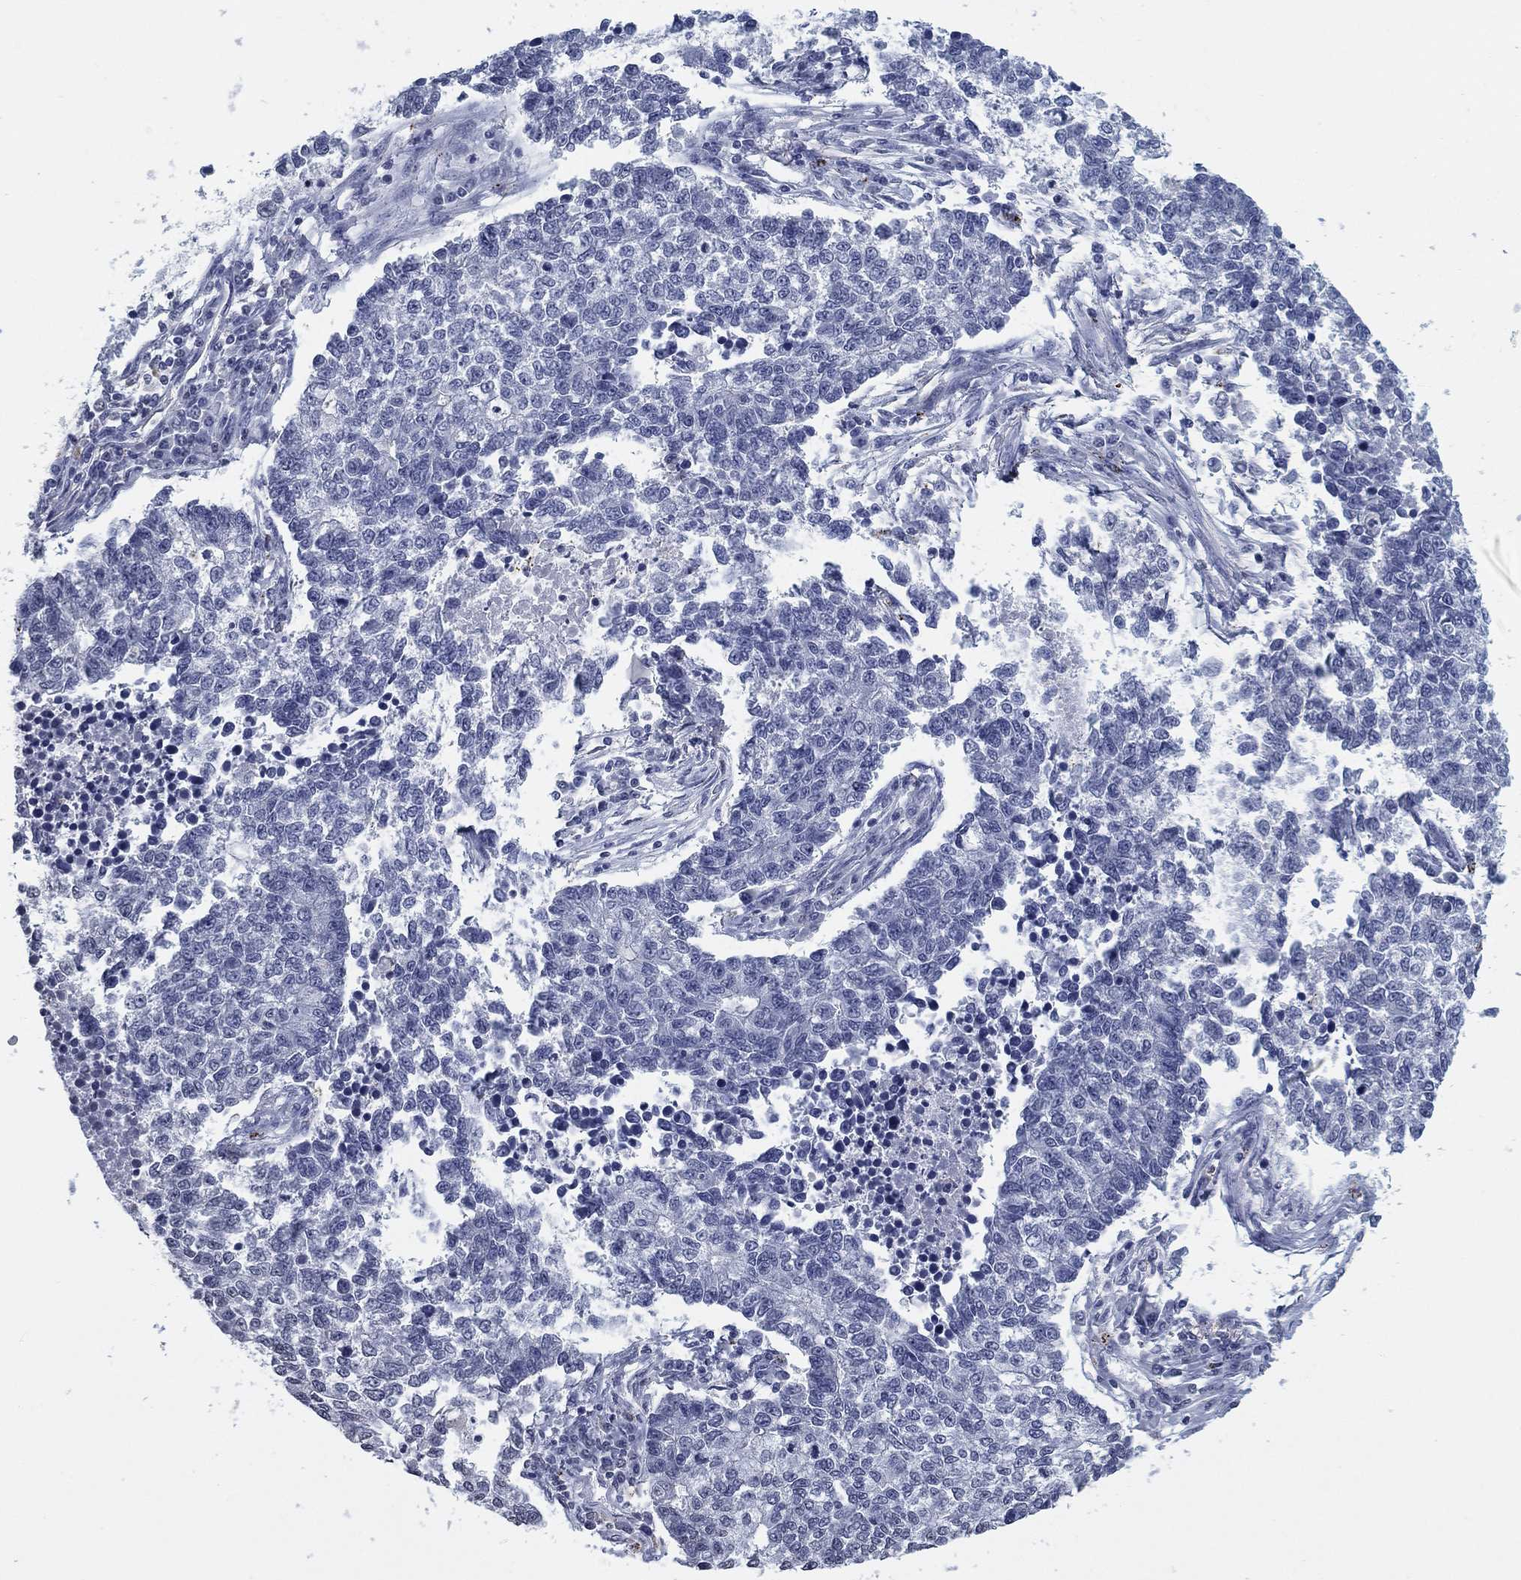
{"staining": {"intensity": "negative", "quantity": "none", "location": "none"}, "tissue": "lung cancer", "cell_type": "Tumor cells", "image_type": "cancer", "snomed": [{"axis": "morphology", "description": "Adenocarcinoma, NOS"}, {"axis": "topography", "description": "Lung"}], "caption": "Human adenocarcinoma (lung) stained for a protein using IHC exhibits no expression in tumor cells.", "gene": "OTUB2", "patient": {"sex": "male", "age": 57}}